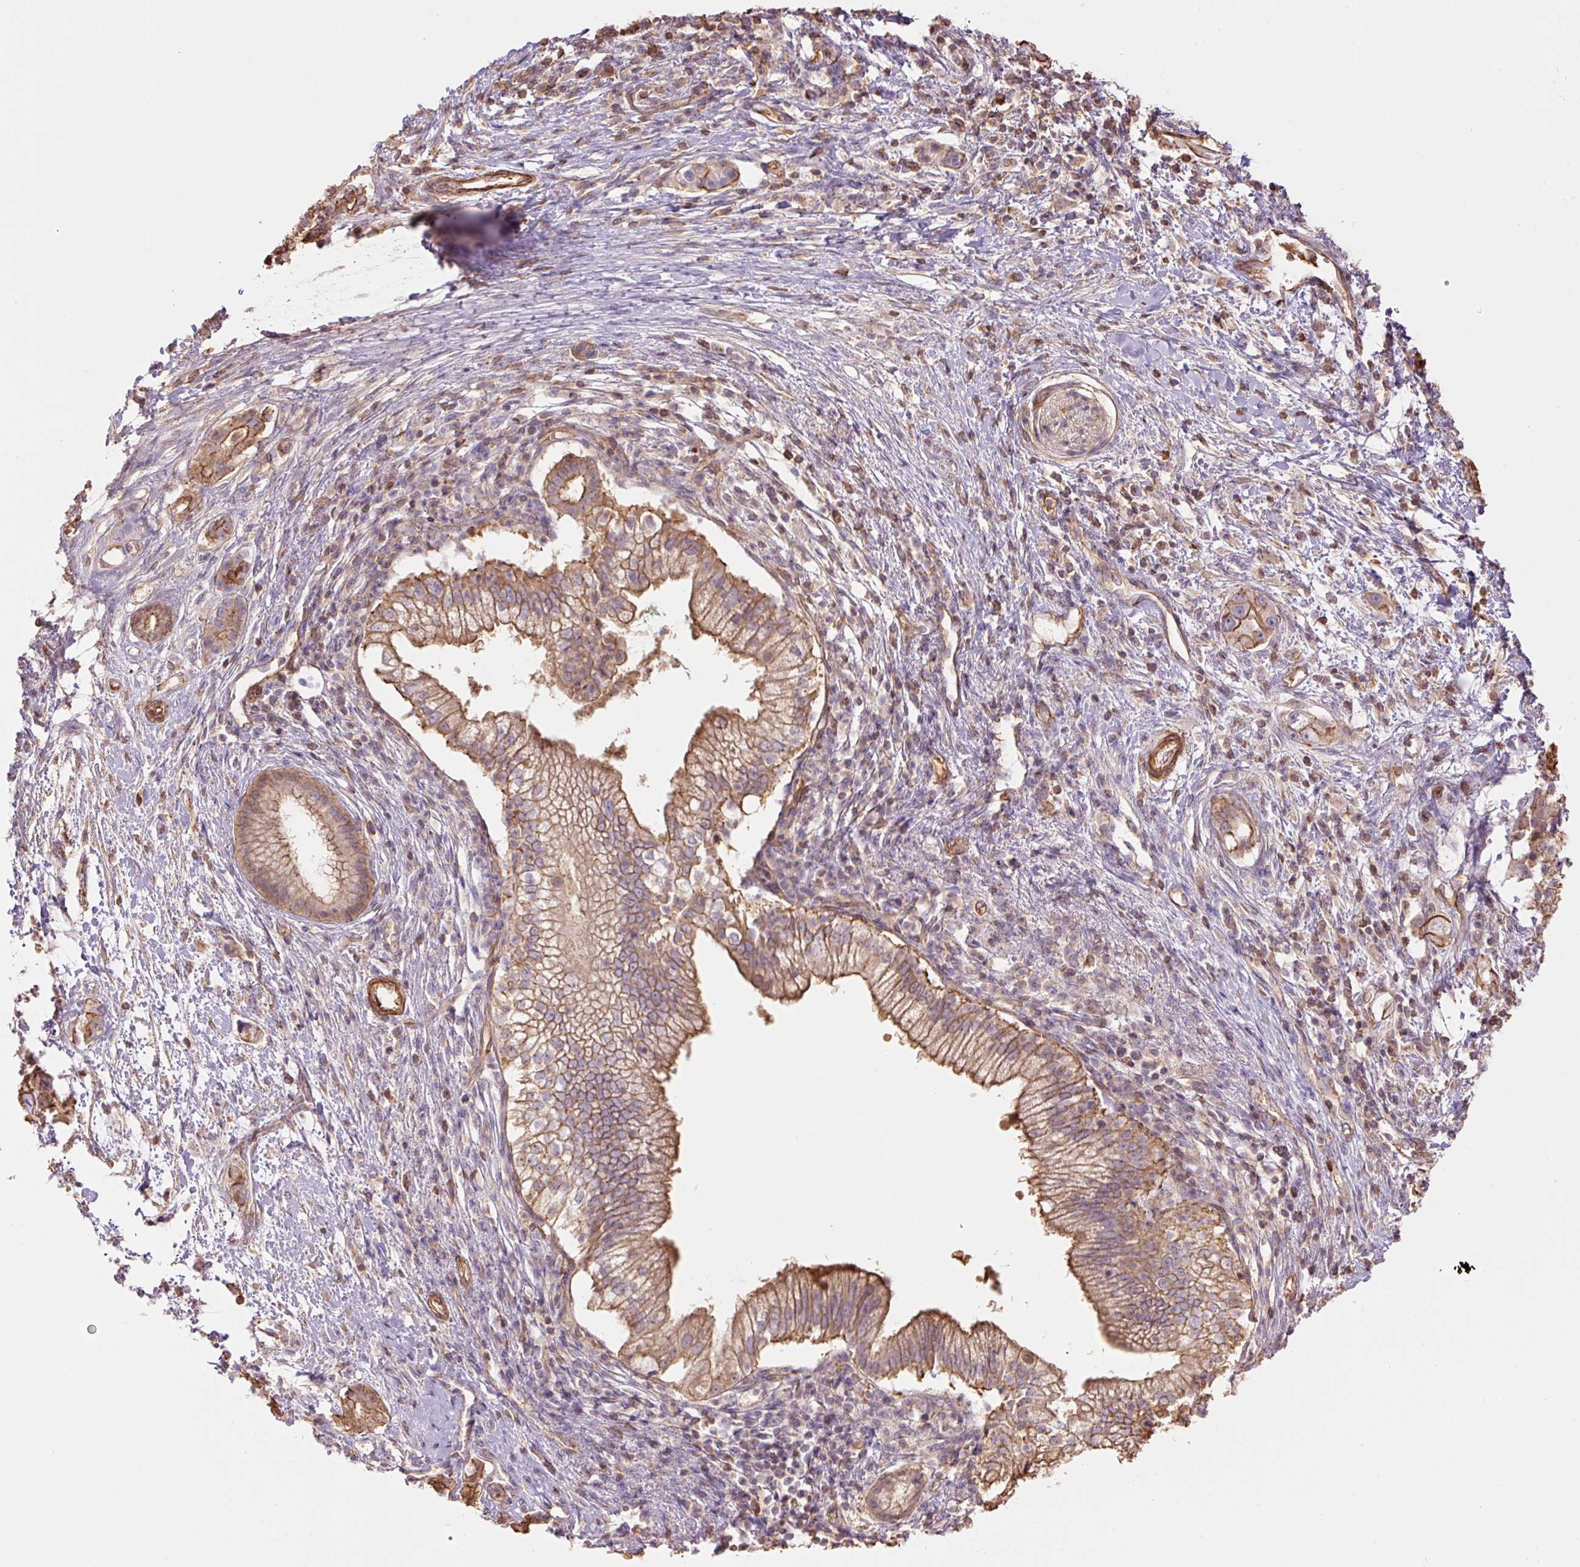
{"staining": {"intensity": "moderate", "quantity": ">75%", "location": "cytoplasmic/membranous"}, "tissue": "pancreatic cancer", "cell_type": "Tumor cells", "image_type": "cancer", "snomed": [{"axis": "morphology", "description": "Adenocarcinoma, NOS"}, {"axis": "topography", "description": "Pancreas"}], "caption": "Protein staining exhibits moderate cytoplasmic/membranous positivity in approximately >75% of tumor cells in pancreatic cancer.", "gene": "PPP1R1B", "patient": {"sex": "male", "age": 70}}